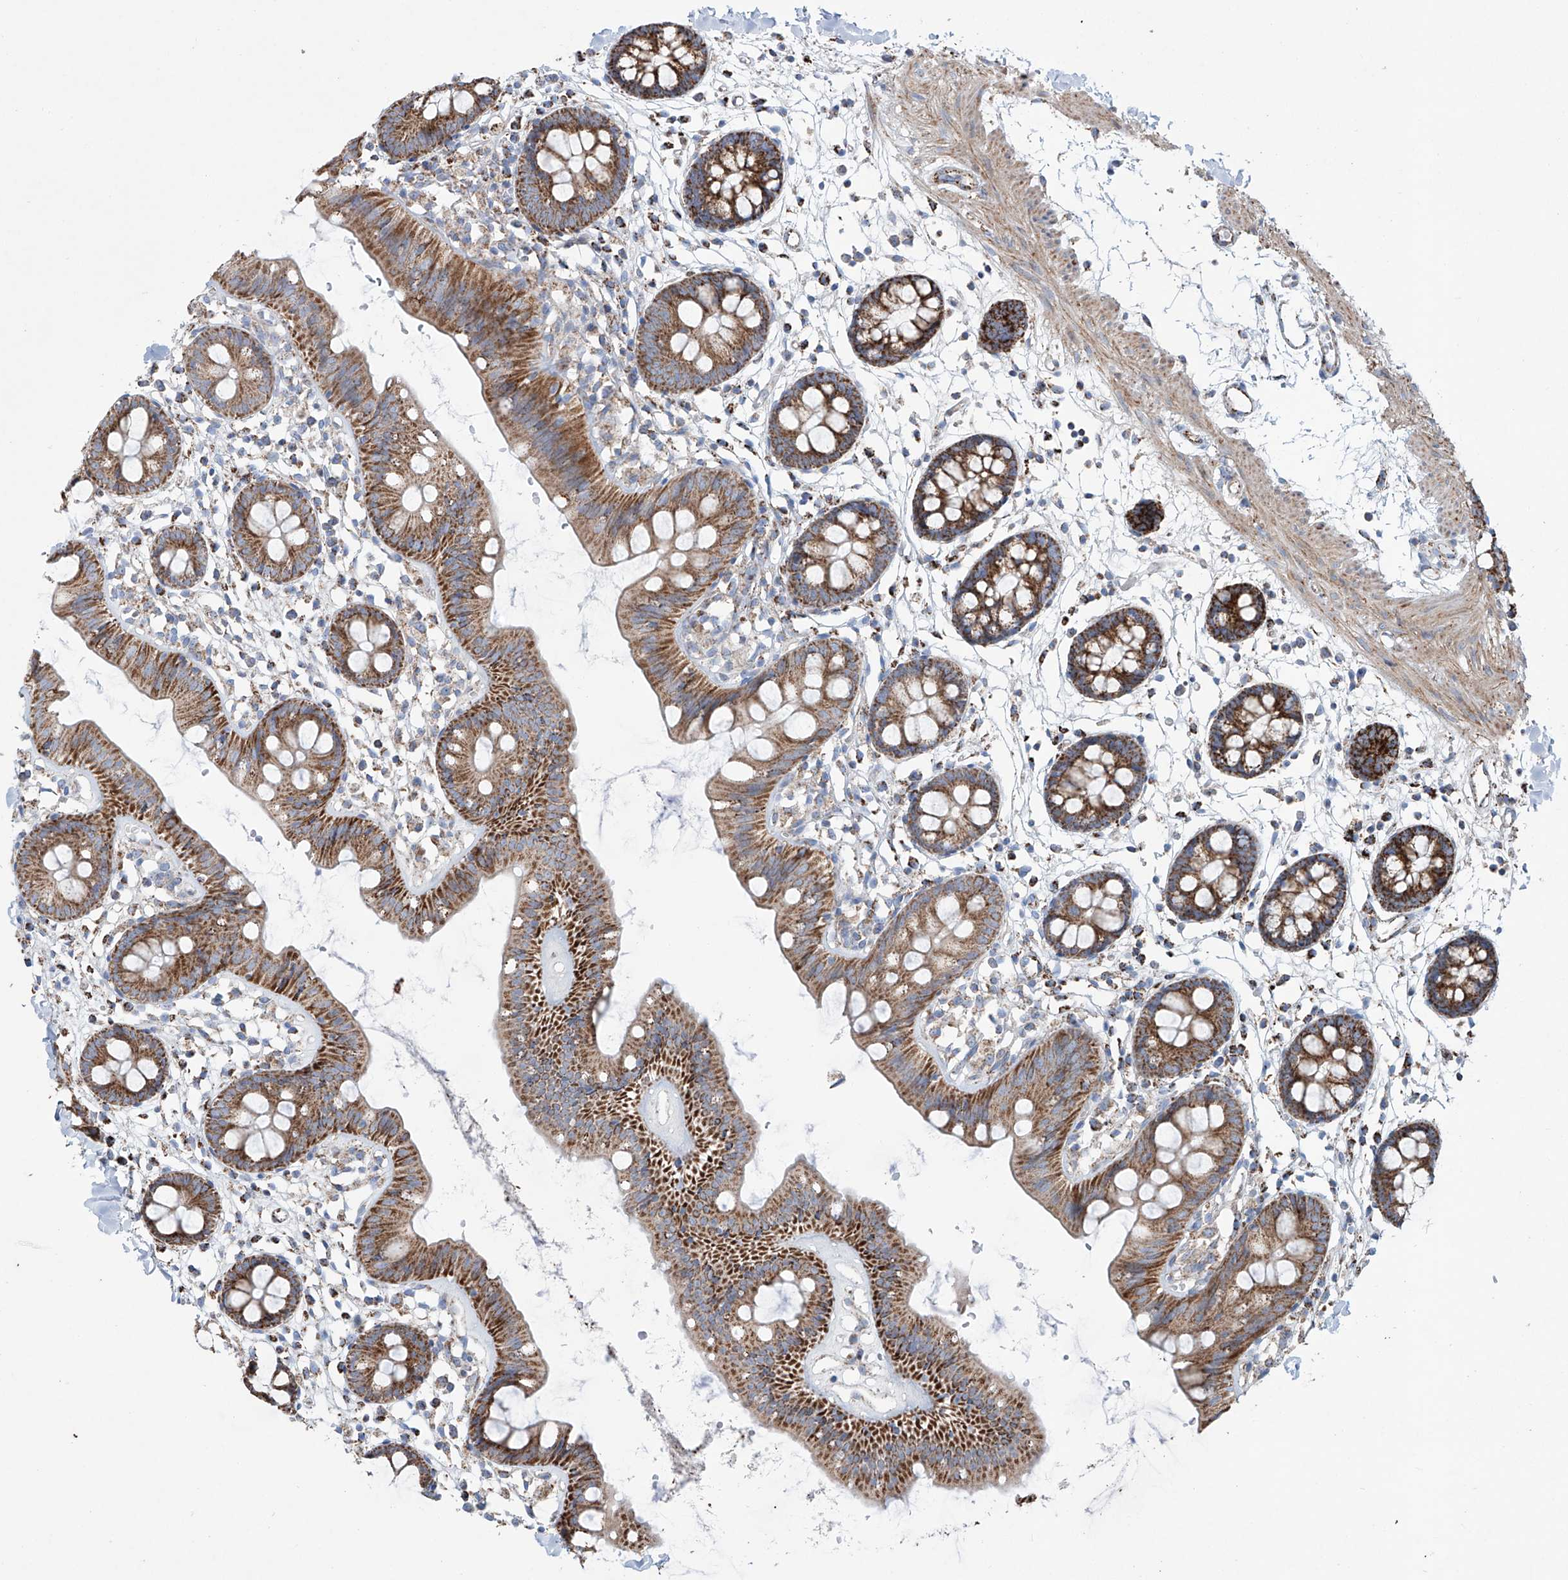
{"staining": {"intensity": "moderate", "quantity": ">75%", "location": "cytoplasmic/membranous"}, "tissue": "colon", "cell_type": "Endothelial cells", "image_type": "normal", "snomed": [{"axis": "morphology", "description": "Normal tissue, NOS"}, {"axis": "topography", "description": "Colon"}], "caption": "Protein staining demonstrates moderate cytoplasmic/membranous staining in about >75% of endothelial cells in unremarkable colon.", "gene": "ALDH6A1", "patient": {"sex": "male", "age": 56}}